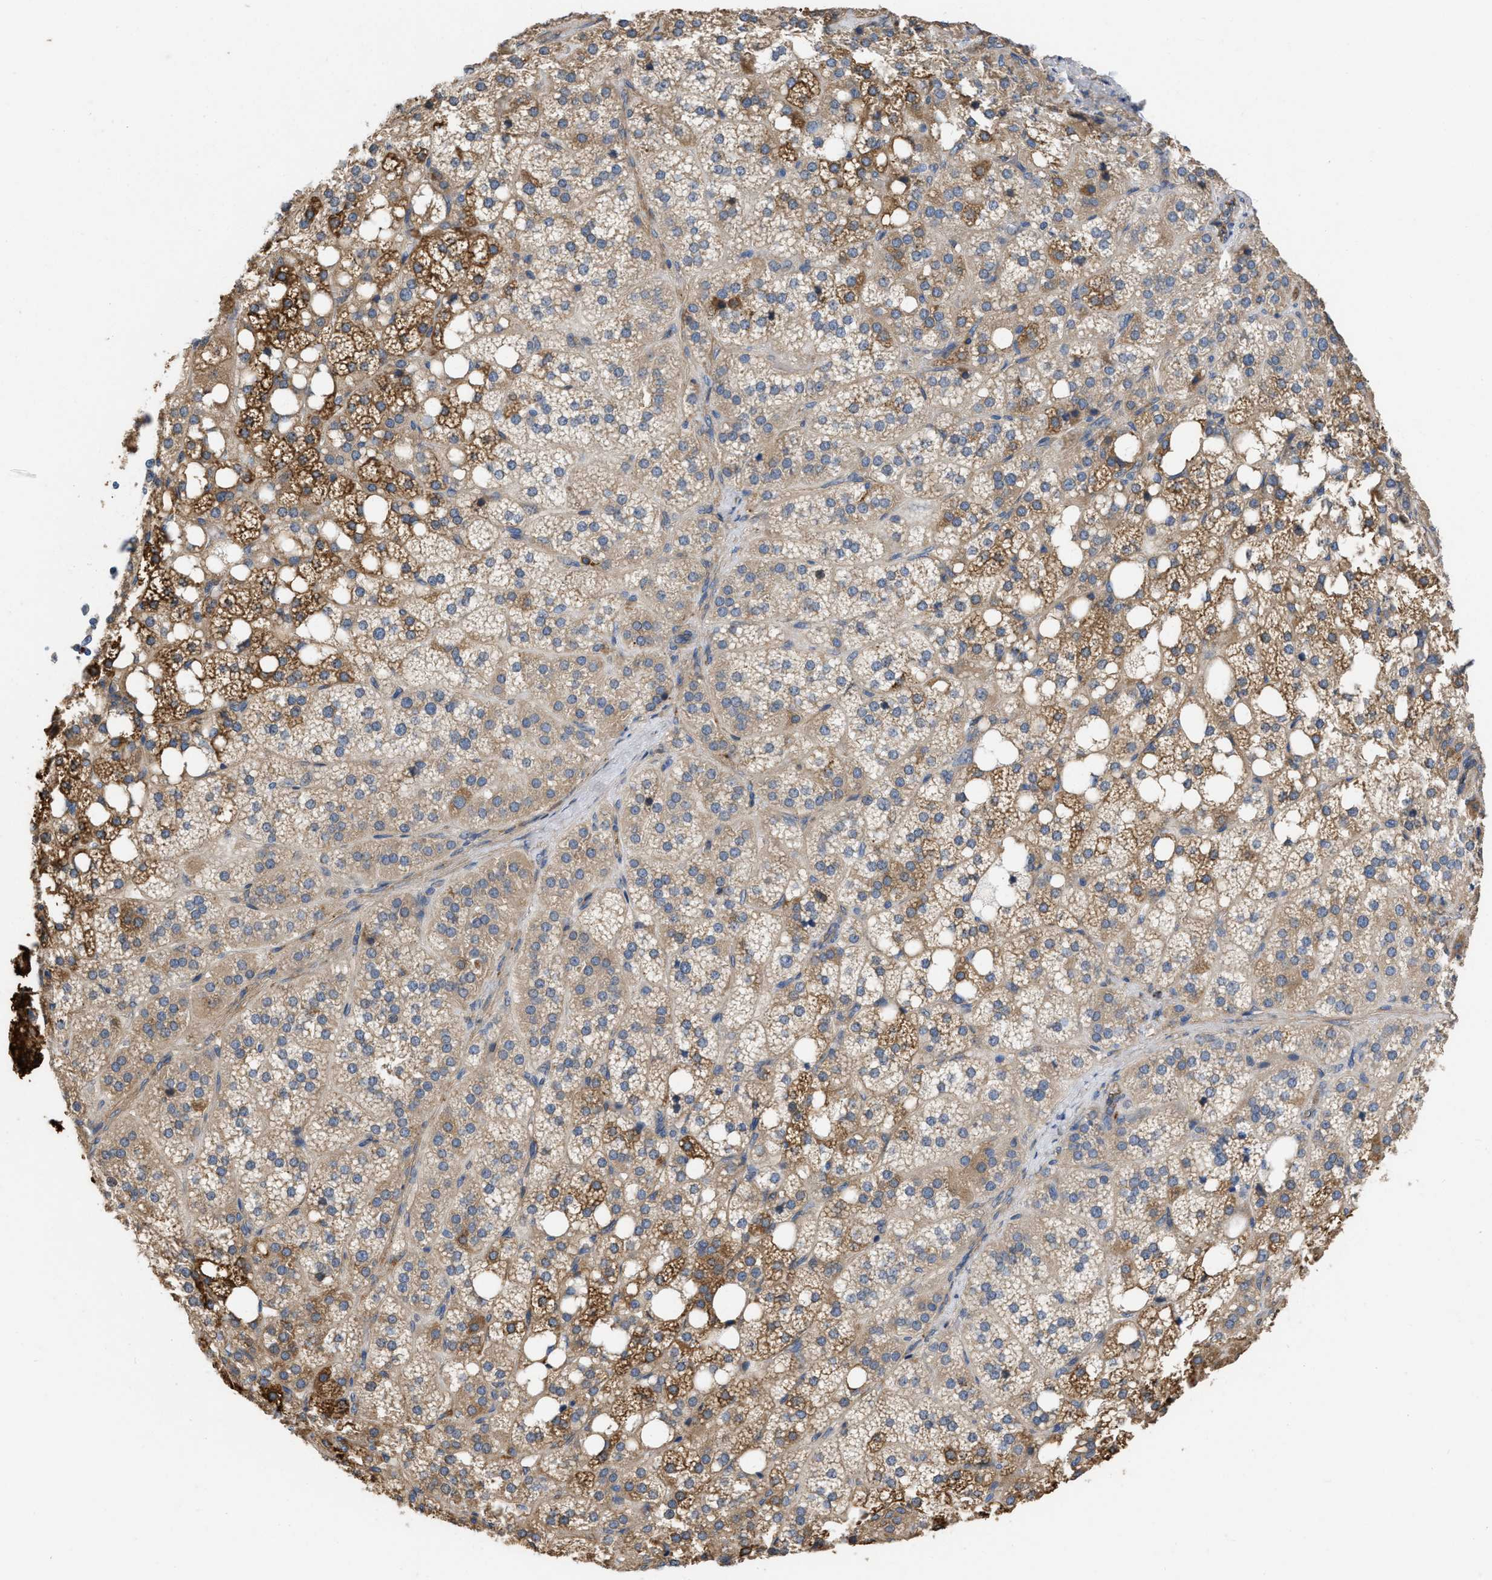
{"staining": {"intensity": "moderate", "quantity": ">75%", "location": "cytoplasmic/membranous"}, "tissue": "adrenal gland", "cell_type": "Glandular cells", "image_type": "normal", "snomed": [{"axis": "morphology", "description": "Normal tissue, NOS"}, {"axis": "topography", "description": "Adrenal gland"}], "caption": "Immunohistochemical staining of unremarkable adrenal gland displays moderate cytoplasmic/membranous protein expression in about >75% of glandular cells. (brown staining indicates protein expression, while blue staining denotes nuclei).", "gene": "SLC4A11", "patient": {"sex": "female", "age": 59}}